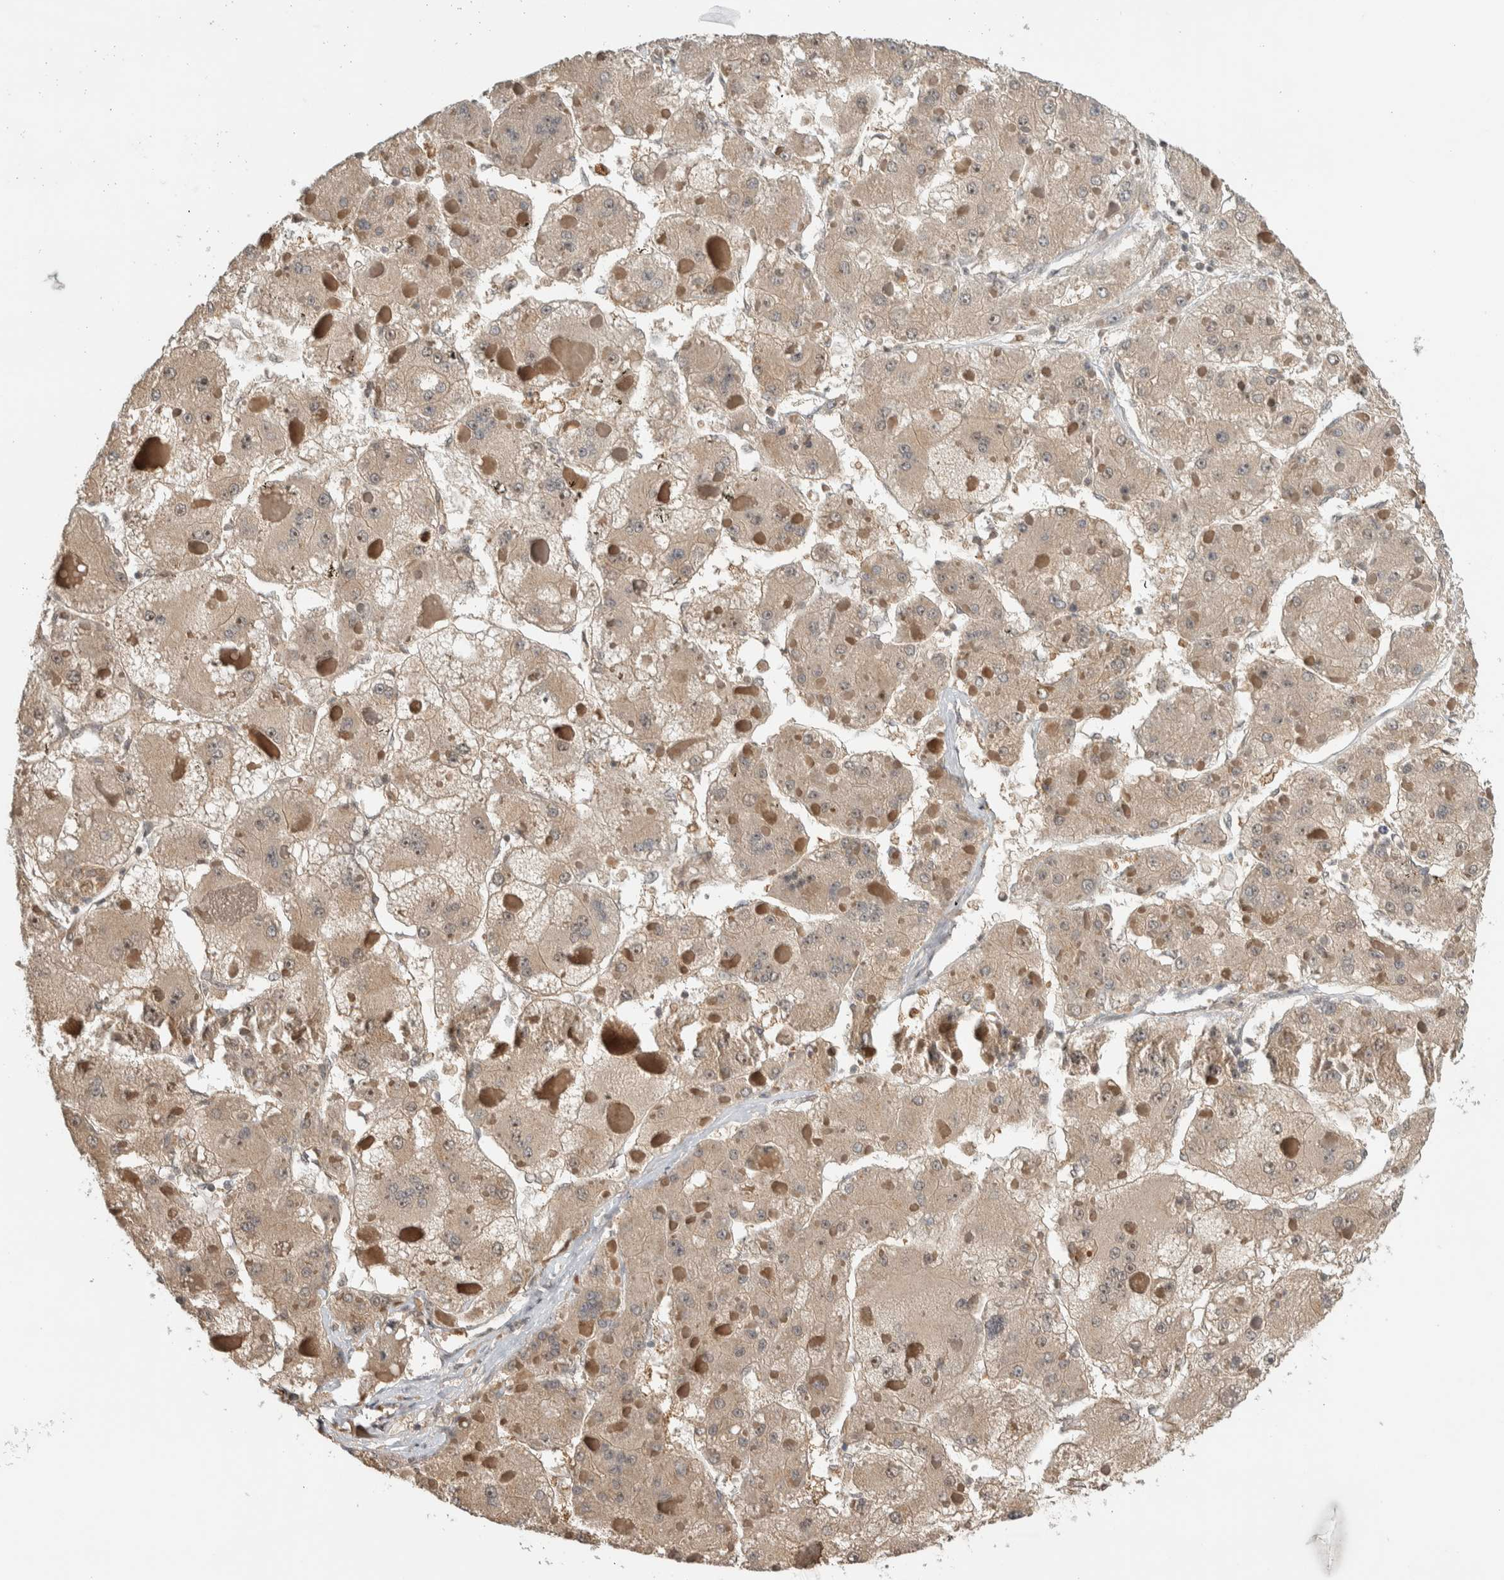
{"staining": {"intensity": "weak", "quantity": ">75%", "location": "cytoplasmic/membranous"}, "tissue": "liver cancer", "cell_type": "Tumor cells", "image_type": "cancer", "snomed": [{"axis": "morphology", "description": "Carcinoma, Hepatocellular, NOS"}, {"axis": "topography", "description": "Liver"}], "caption": "Protein expression analysis of human liver hepatocellular carcinoma reveals weak cytoplasmic/membranous staining in approximately >75% of tumor cells.", "gene": "MPRIP", "patient": {"sex": "female", "age": 73}}